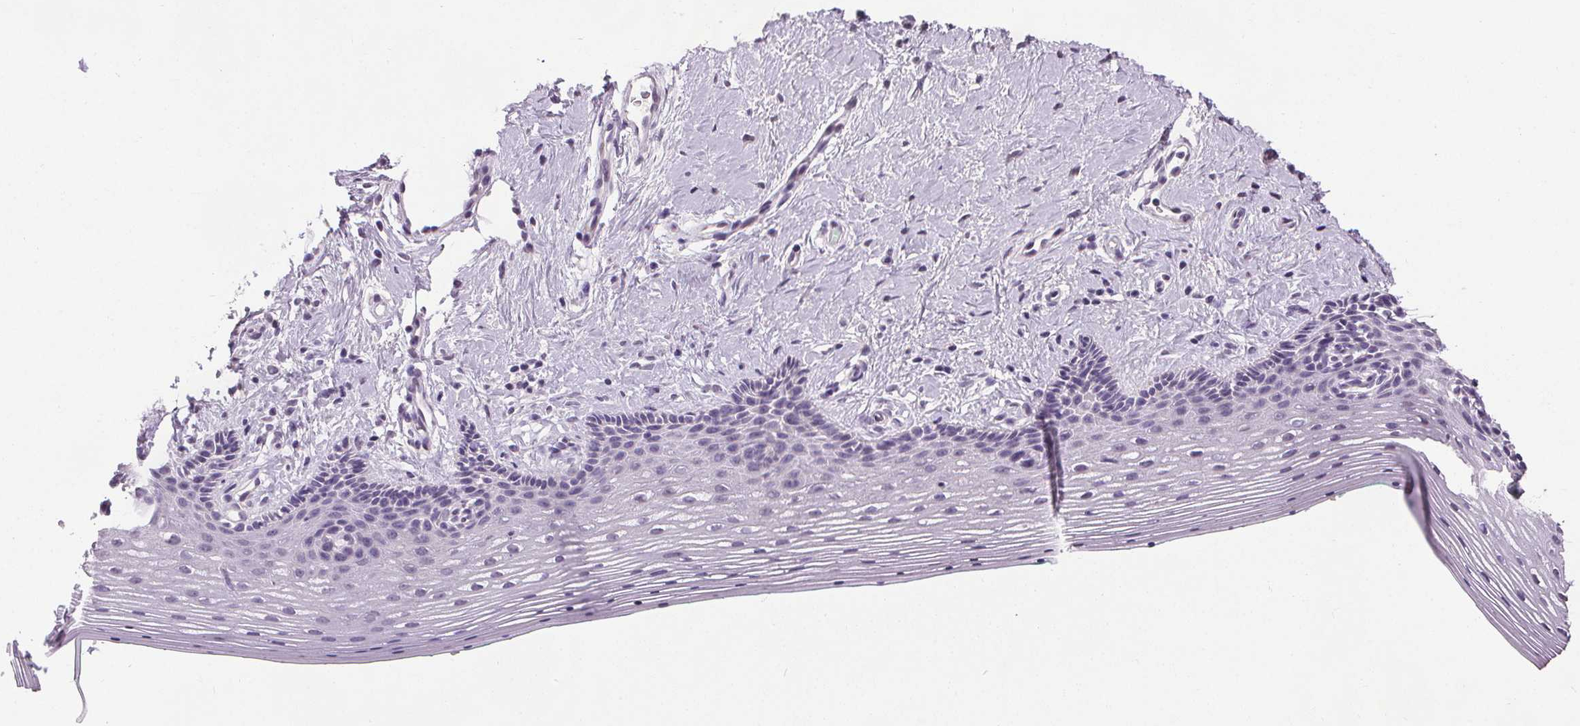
{"staining": {"intensity": "negative", "quantity": "none", "location": "none"}, "tissue": "vagina", "cell_type": "Squamous epithelial cells", "image_type": "normal", "snomed": [{"axis": "morphology", "description": "Normal tissue, NOS"}, {"axis": "topography", "description": "Vagina"}], "caption": "High magnification brightfield microscopy of normal vagina stained with DAB (3,3'-diaminobenzidine) (brown) and counterstained with hematoxylin (blue): squamous epithelial cells show no significant positivity.", "gene": "SLC2A9", "patient": {"sex": "female", "age": 42}}